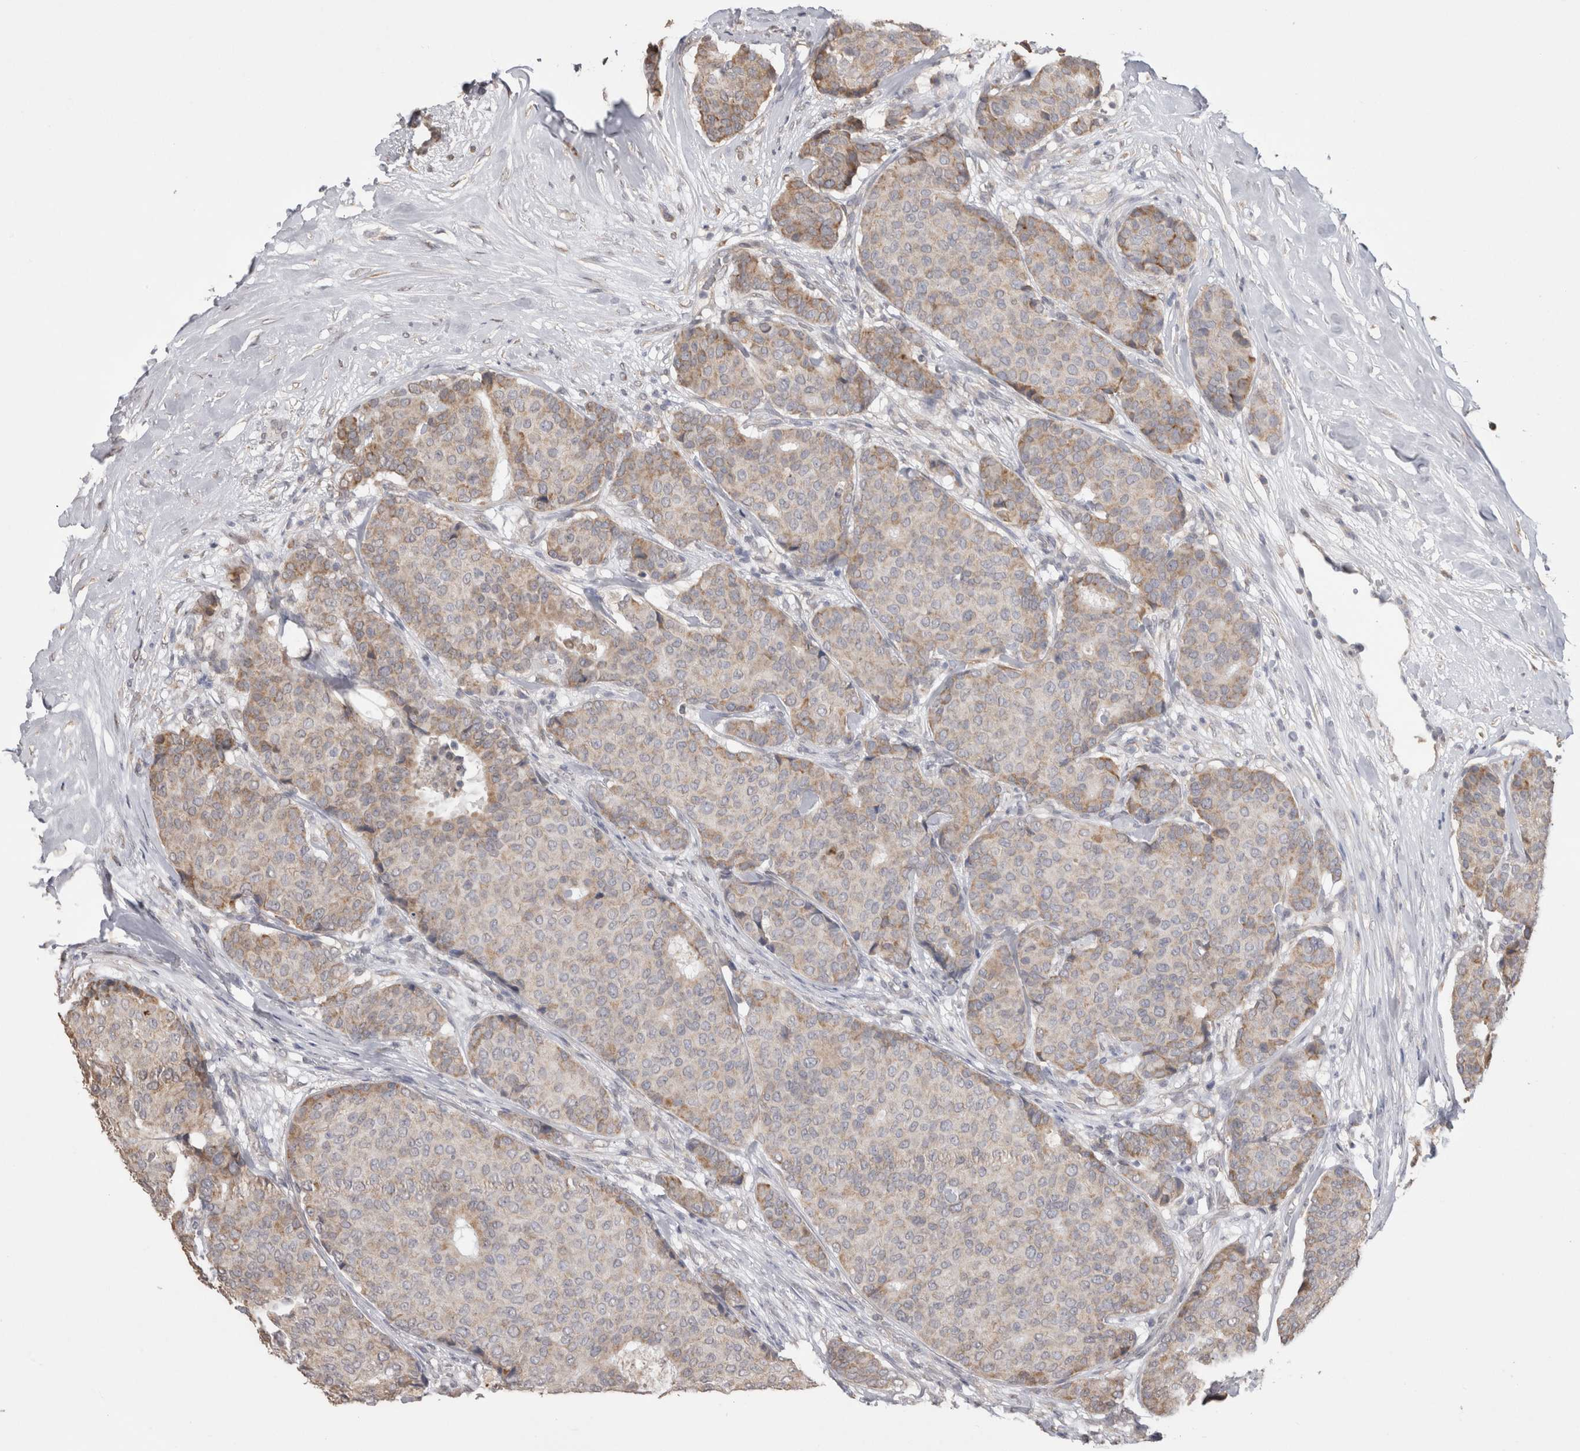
{"staining": {"intensity": "moderate", "quantity": "<25%", "location": "cytoplasmic/membranous"}, "tissue": "breast cancer", "cell_type": "Tumor cells", "image_type": "cancer", "snomed": [{"axis": "morphology", "description": "Duct carcinoma"}, {"axis": "topography", "description": "Breast"}], "caption": "Protein expression analysis of human invasive ductal carcinoma (breast) reveals moderate cytoplasmic/membranous positivity in approximately <25% of tumor cells. Nuclei are stained in blue.", "gene": "NOMO1", "patient": {"sex": "female", "age": 75}}